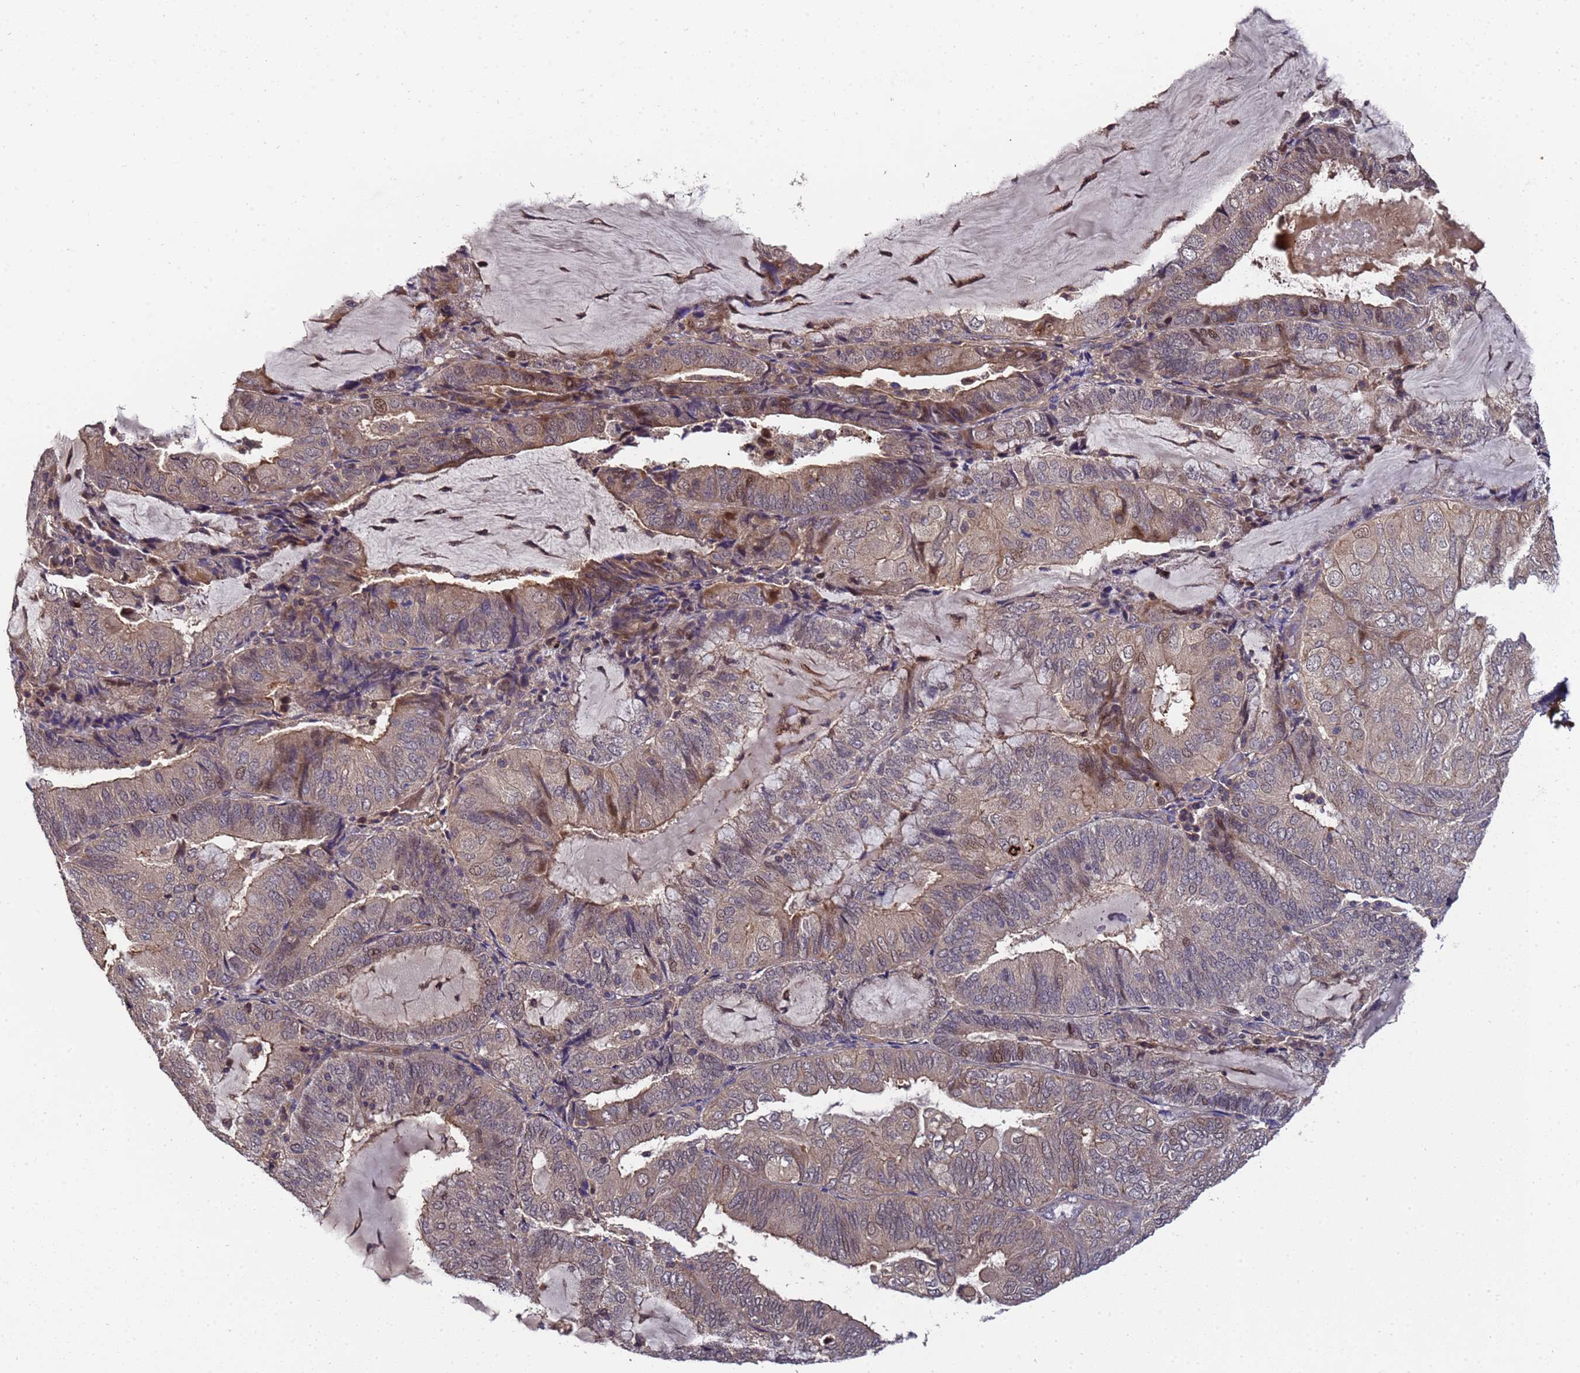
{"staining": {"intensity": "moderate", "quantity": "<25%", "location": "cytoplasmic/membranous,nuclear"}, "tissue": "endometrial cancer", "cell_type": "Tumor cells", "image_type": "cancer", "snomed": [{"axis": "morphology", "description": "Adenocarcinoma, NOS"}, {"axis": "topography", "description": "Endometrium"}], "caption": "High-power microscopy captured an immunohistochemistry photomicrograph of endometrial cancer (adenocarcinoma), revealing moderate cytoplasmic/membranous and nuclear positivity in about <25% of tumor cells.", "gene": "GSTCD", "patient": {"sex": "female", "age": 81}}